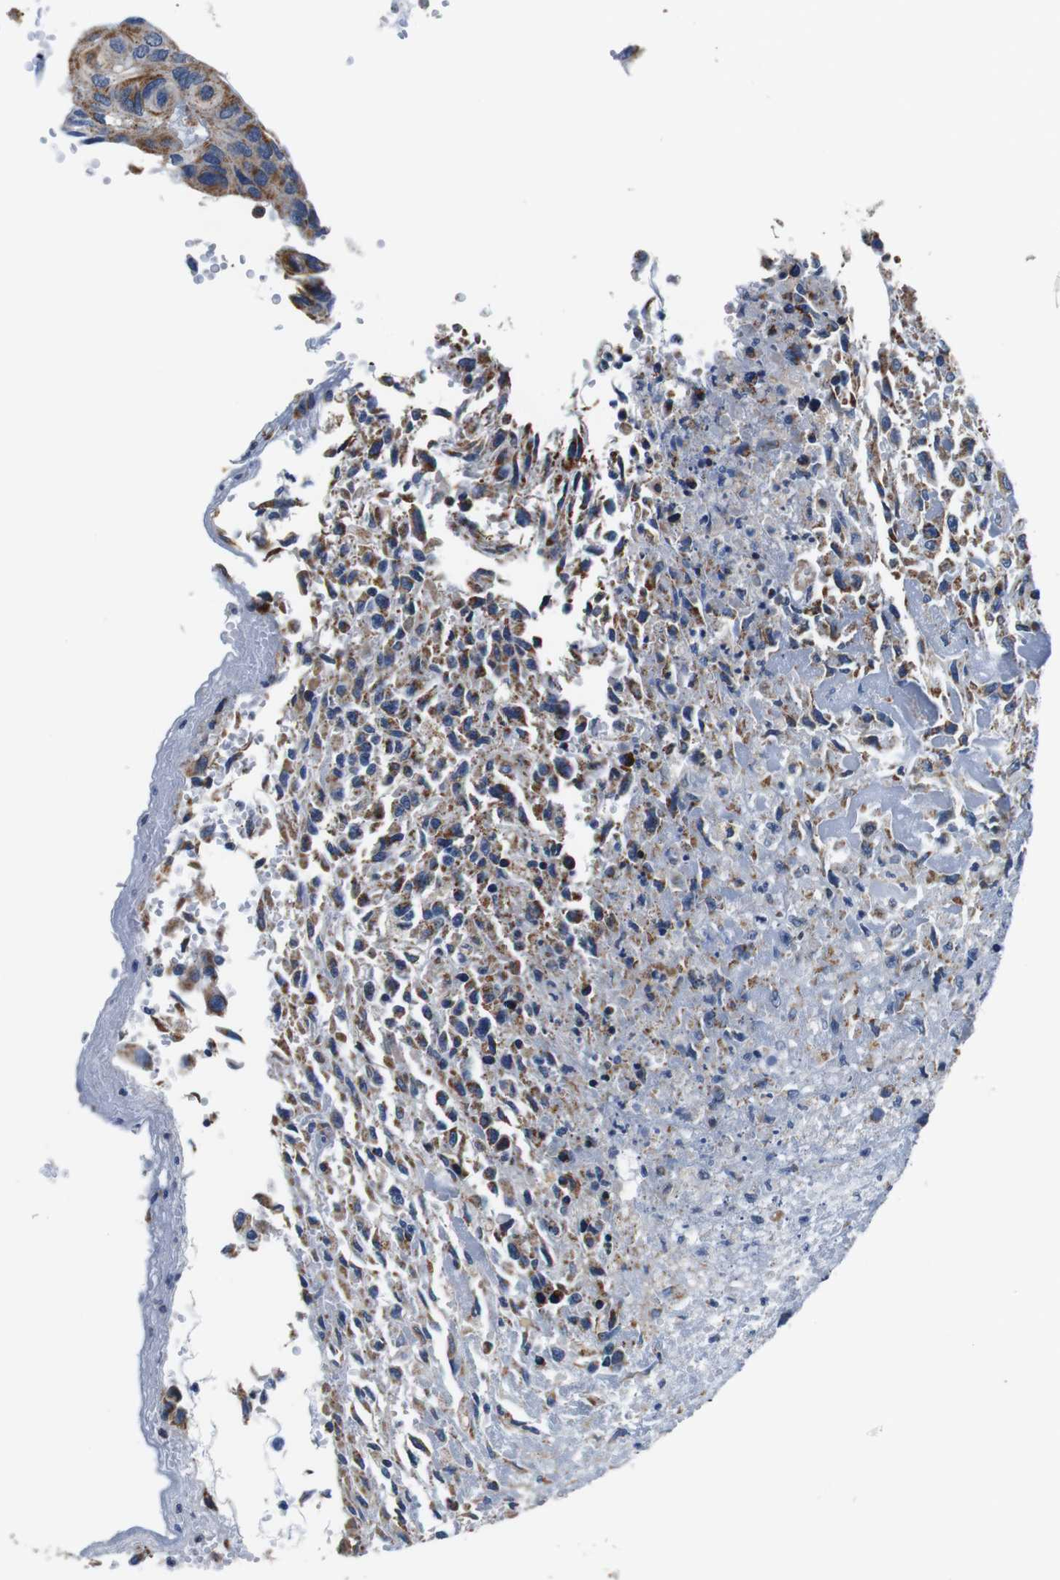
{"staining": {"intensity": "moderate", "quantity": ">75%", "location": "cytoplasmic/membranous"}, "tissue": "urothelial cancer", "cell_type": "Tumor cells", "image_type": "cancer", "snomed": [{"axis": "morphology", "description": "Urothelial carcinoma, High grade"}, {"axis": "topography", "description": "Urinary bladder"}], "caption": "The immunohistochemical stain highlights moderate cytoplasmic/membranous expression in tumor cells of urothelial carcinoma (high-grade) tissue. (DAB IHC with brightfield microscopy, high magnification).", "gene": "LRP4", "patient": {"sex": "male", "age": 66}}